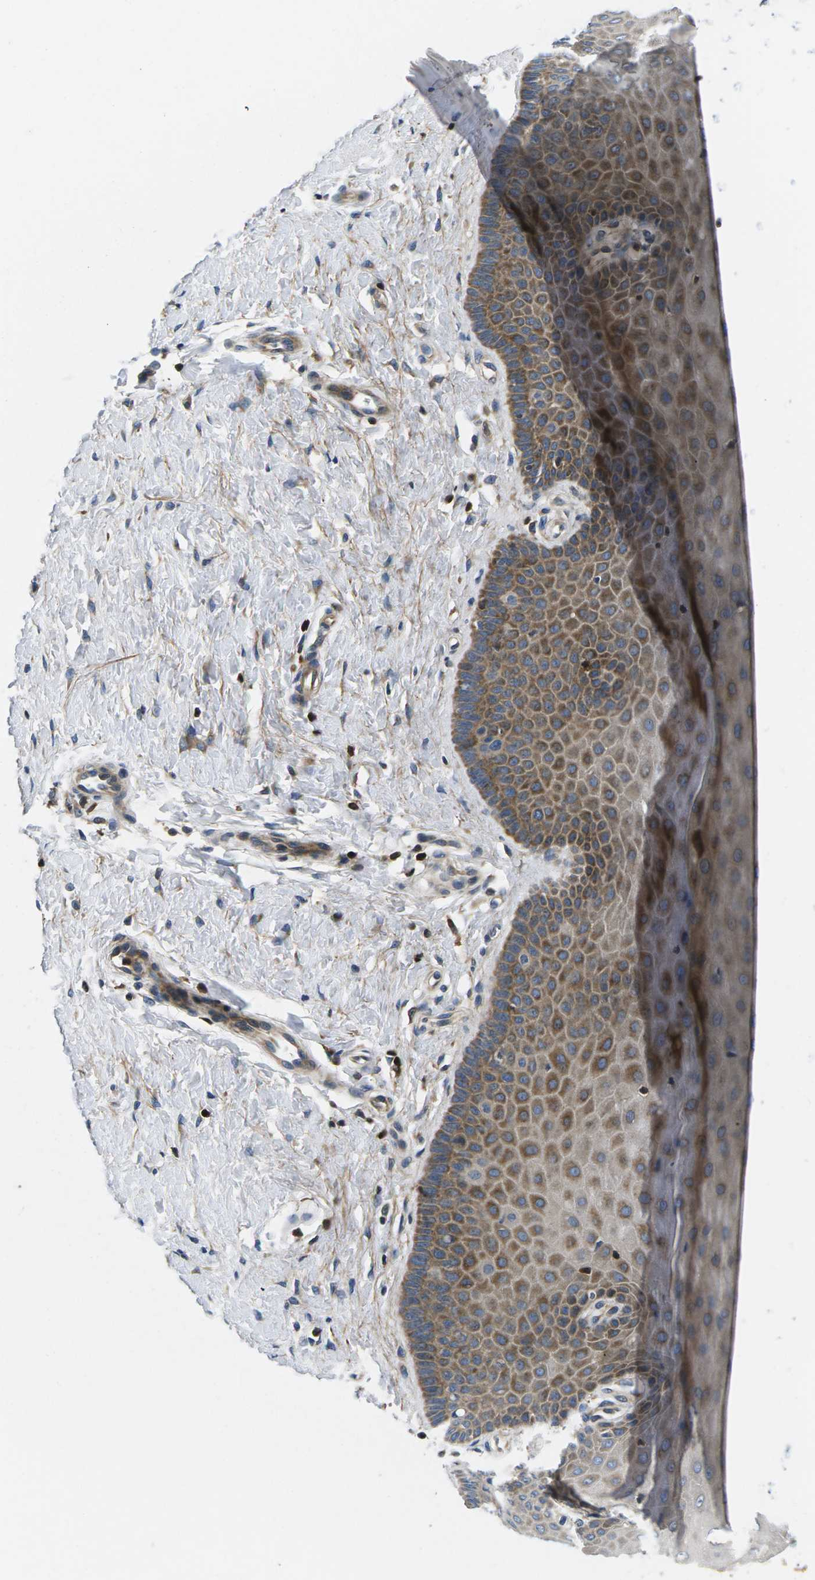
{"staining": {"intensity": "strong", "quantity": "25%-75%", "location": "cytoplasmic/membranous"}, "tissue": "cervix", "cell_type": "Glandular cells", "image_type": "normal", "snomed": [{"axis": "morphology", "description": "Normal tissue, NOS"}, {"axis": "topography", "description": "Cervix"}], "caption": "The immunohistochemical stain labels strong cytoplasmic/membranous expression in glandular cells of benign cervix. (Brightfield microscopy of DAB IHC at high magnification).", "gene": "PLCE1", "patient": {"sex": "female", "age": 55}}